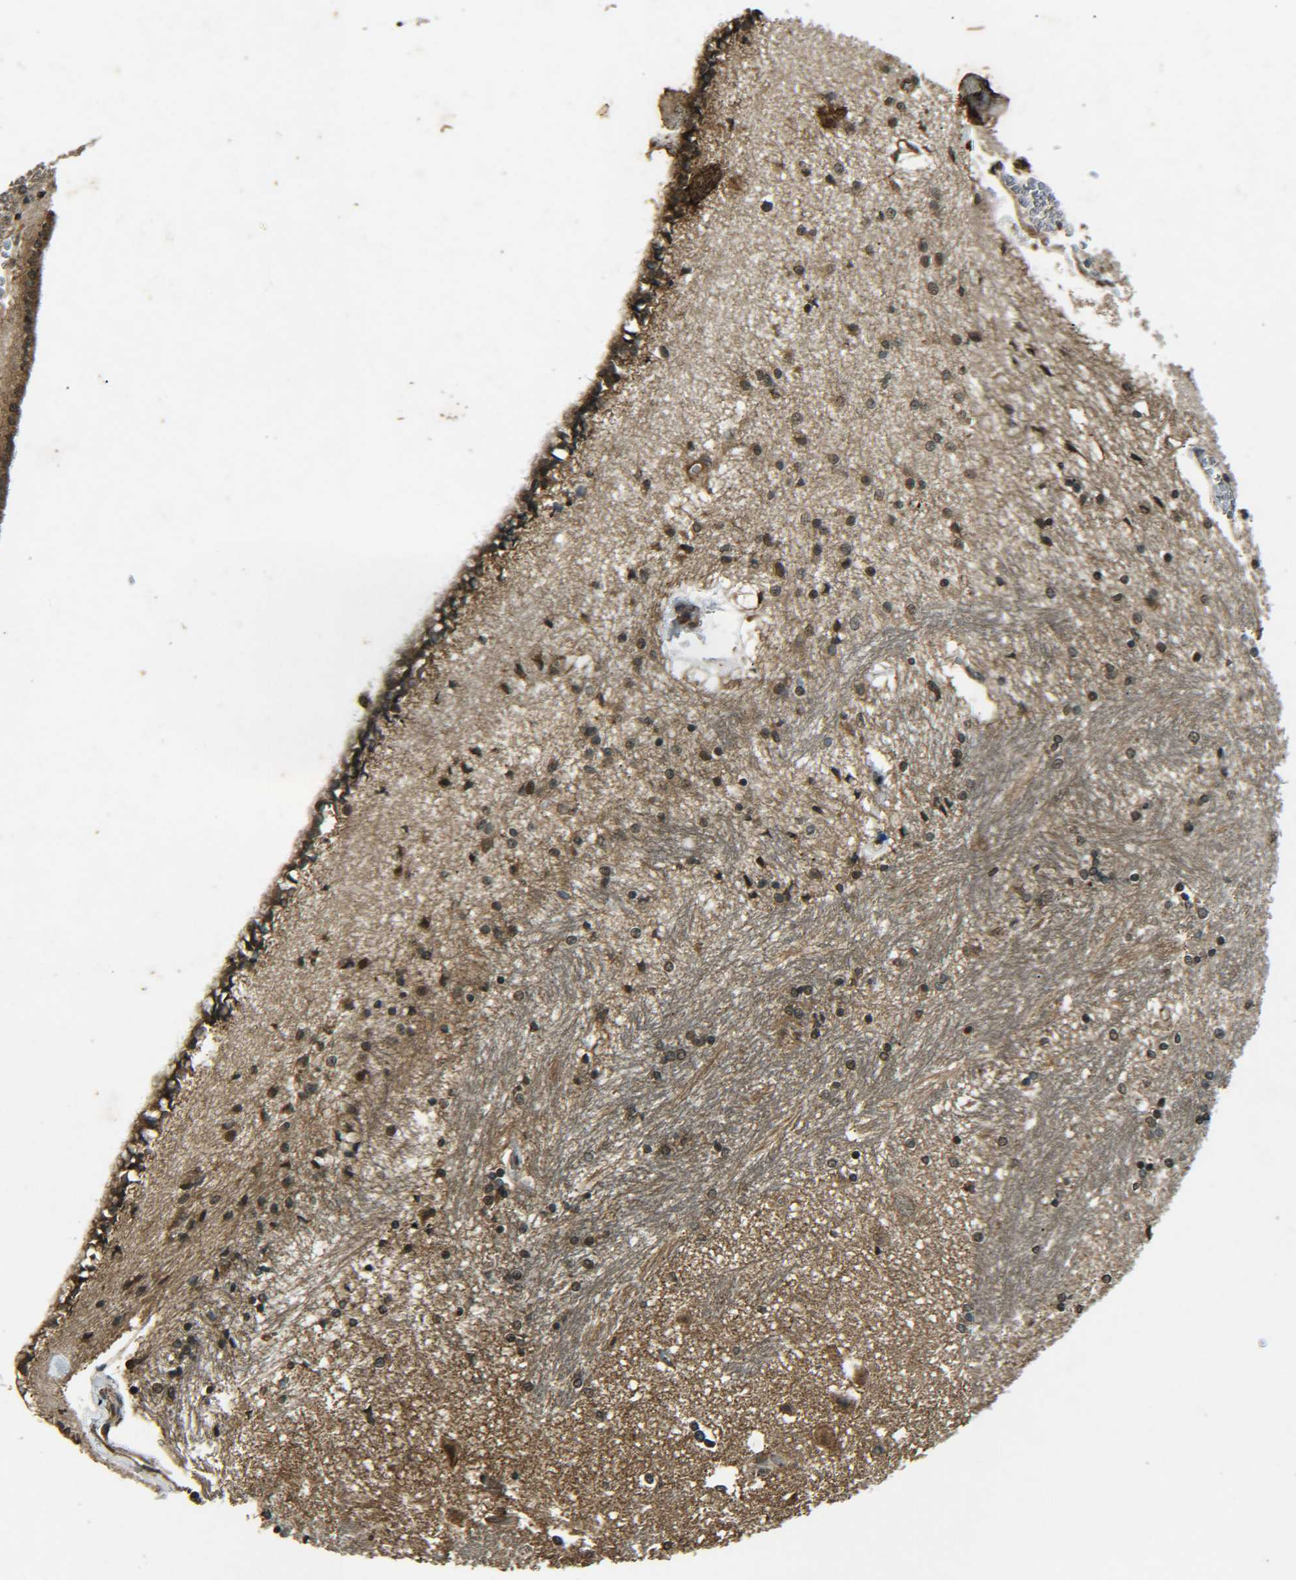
{"staining": {"intensity": "moderate", "quantity": "25%-75%", "location": "cytoplasmic/membranous,nuclear"}, "tissue": "hippocampus", "cell_type": "Glial cells", "image_type": "normal", "snomed": [{"axis": "morphology", "description": "Normal tissue, NOS"}, {"axis": "topography", "description": "Hippocampus"}], "caption": "Immunohistochemistry (IHC) histopathology image of benign human hippocampus stained for a protein (brown), which displays medium levels of moderate cytoplasmic/membranous,nuclear expression in about 25%-75% of glial cells.", "gene": "PLK2", "patient": {"sex": "female", "age": 54}}